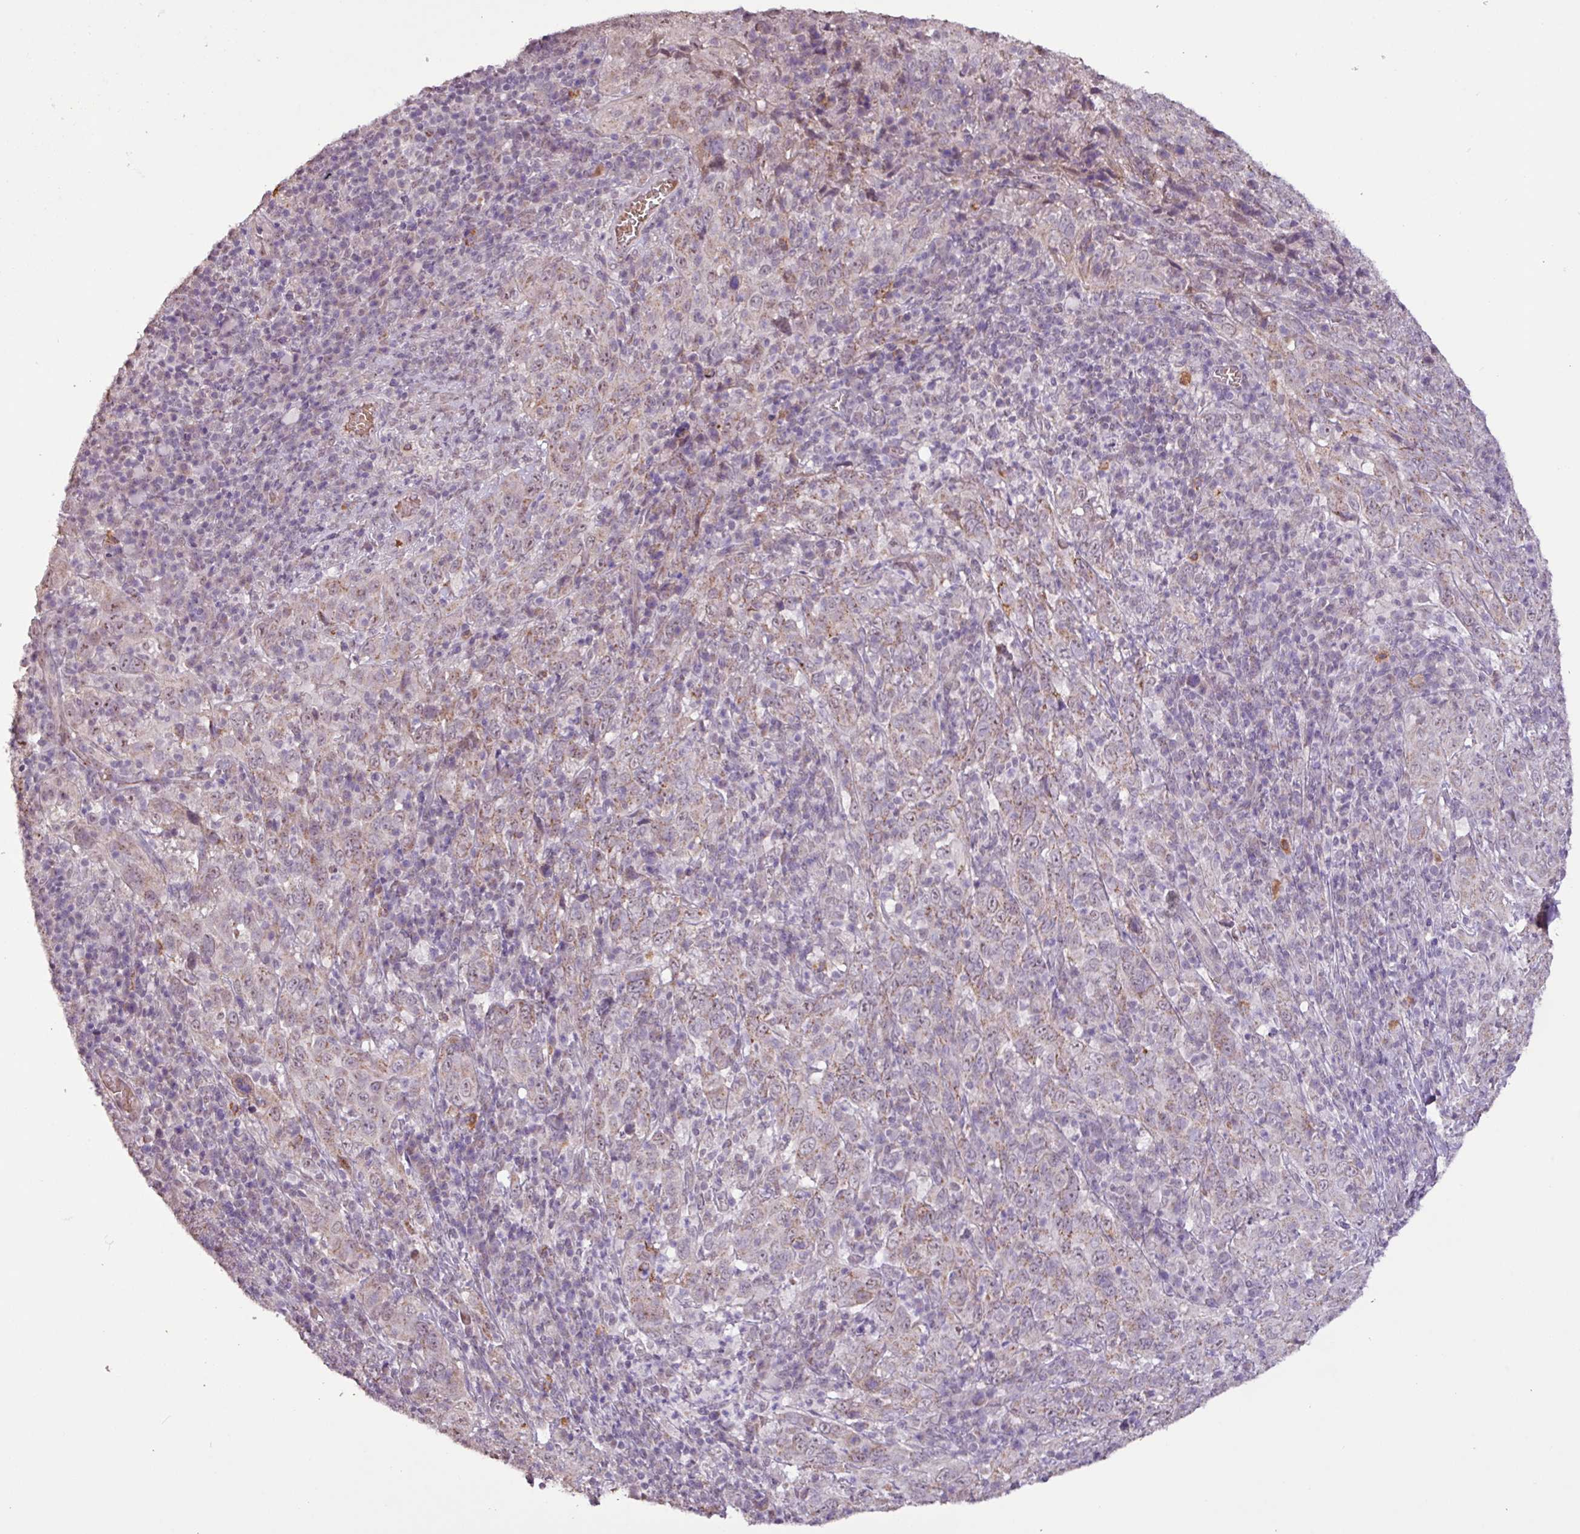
{"staining": {"intensity": "weak", "quantity": "<25%", "location": "cytoplasmic/membranous,nuclear"}, "tissue": "cervical cancer", "cell_type": "Tumor cells", "image_type": "cancer", "snomed": [{"axis": "morphology", "description": "Squamous cell carcinoma, NOS"}, {"axis": "topography", "description": "Cervix"}], "caption": "Immunohistochemical staining of cervical cancer (squamous cell carcinoma) exhibits no significant positivity in tumor cells.", "gene": "L3MBTL3", "patient": {"sex": "female", "age": 46}}